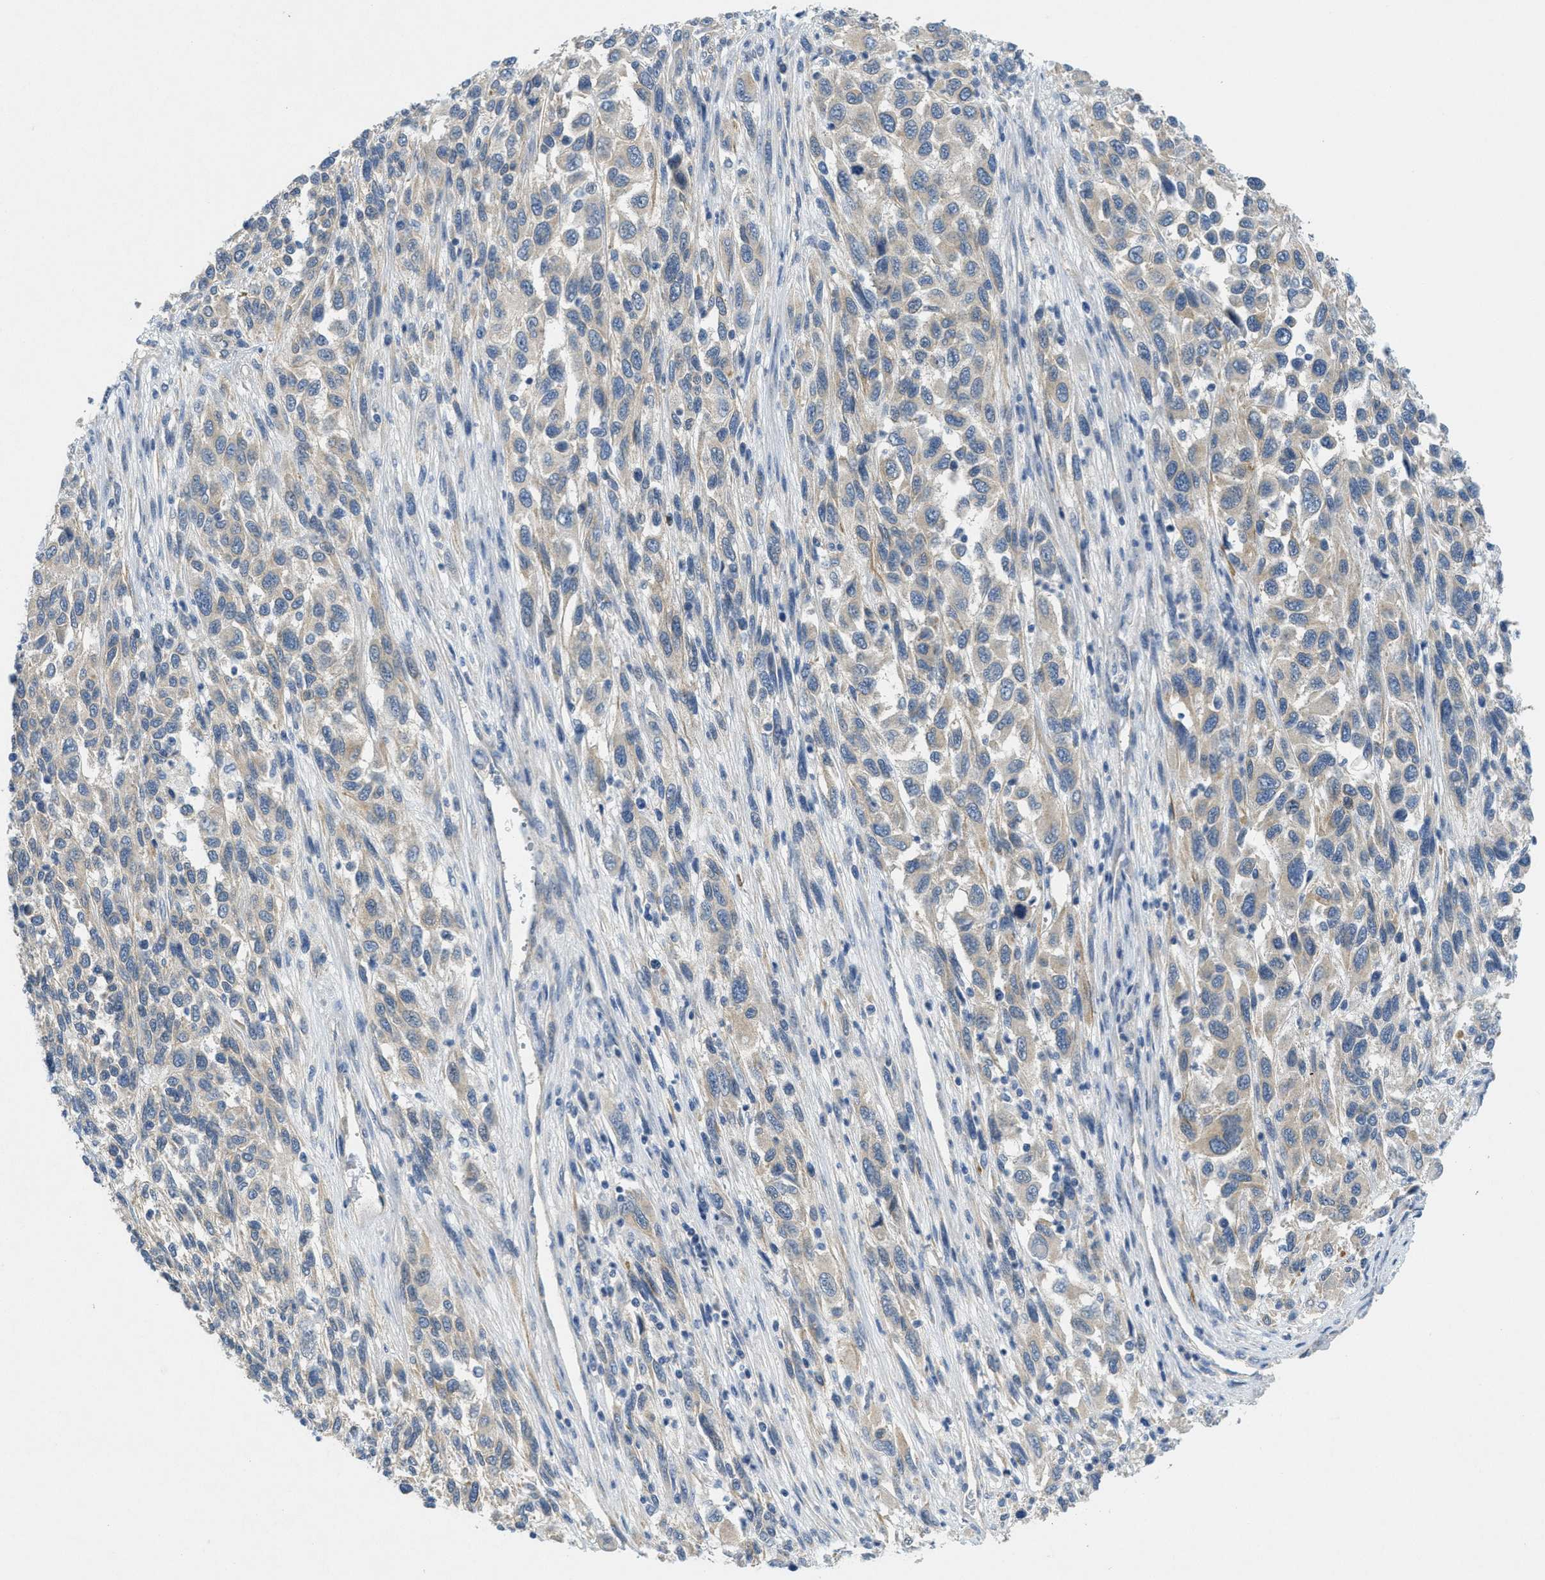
{"staining": {"intensity": "weak", "quantity": "25%-75%", "location": "cytoplasmic/membranous"}, "tissue": "melanoma", "cell_type": "Tumor cells", "image_type": "cancer", "snomed": [{"axis": "morphology", "description": "Malignant melanoma, Metastatic site"}, {"axis": "topography", "description": "Lymph node"}], "caption": "Weak cytoplasmic/membranous expression for a protein is present in about 25%-75% of tumor cells of malignant melanoma (metastatic site) using immunohistochemistry.", "gene": "ZFYVE9", "patient": {"sex": "male", "age": 61}}